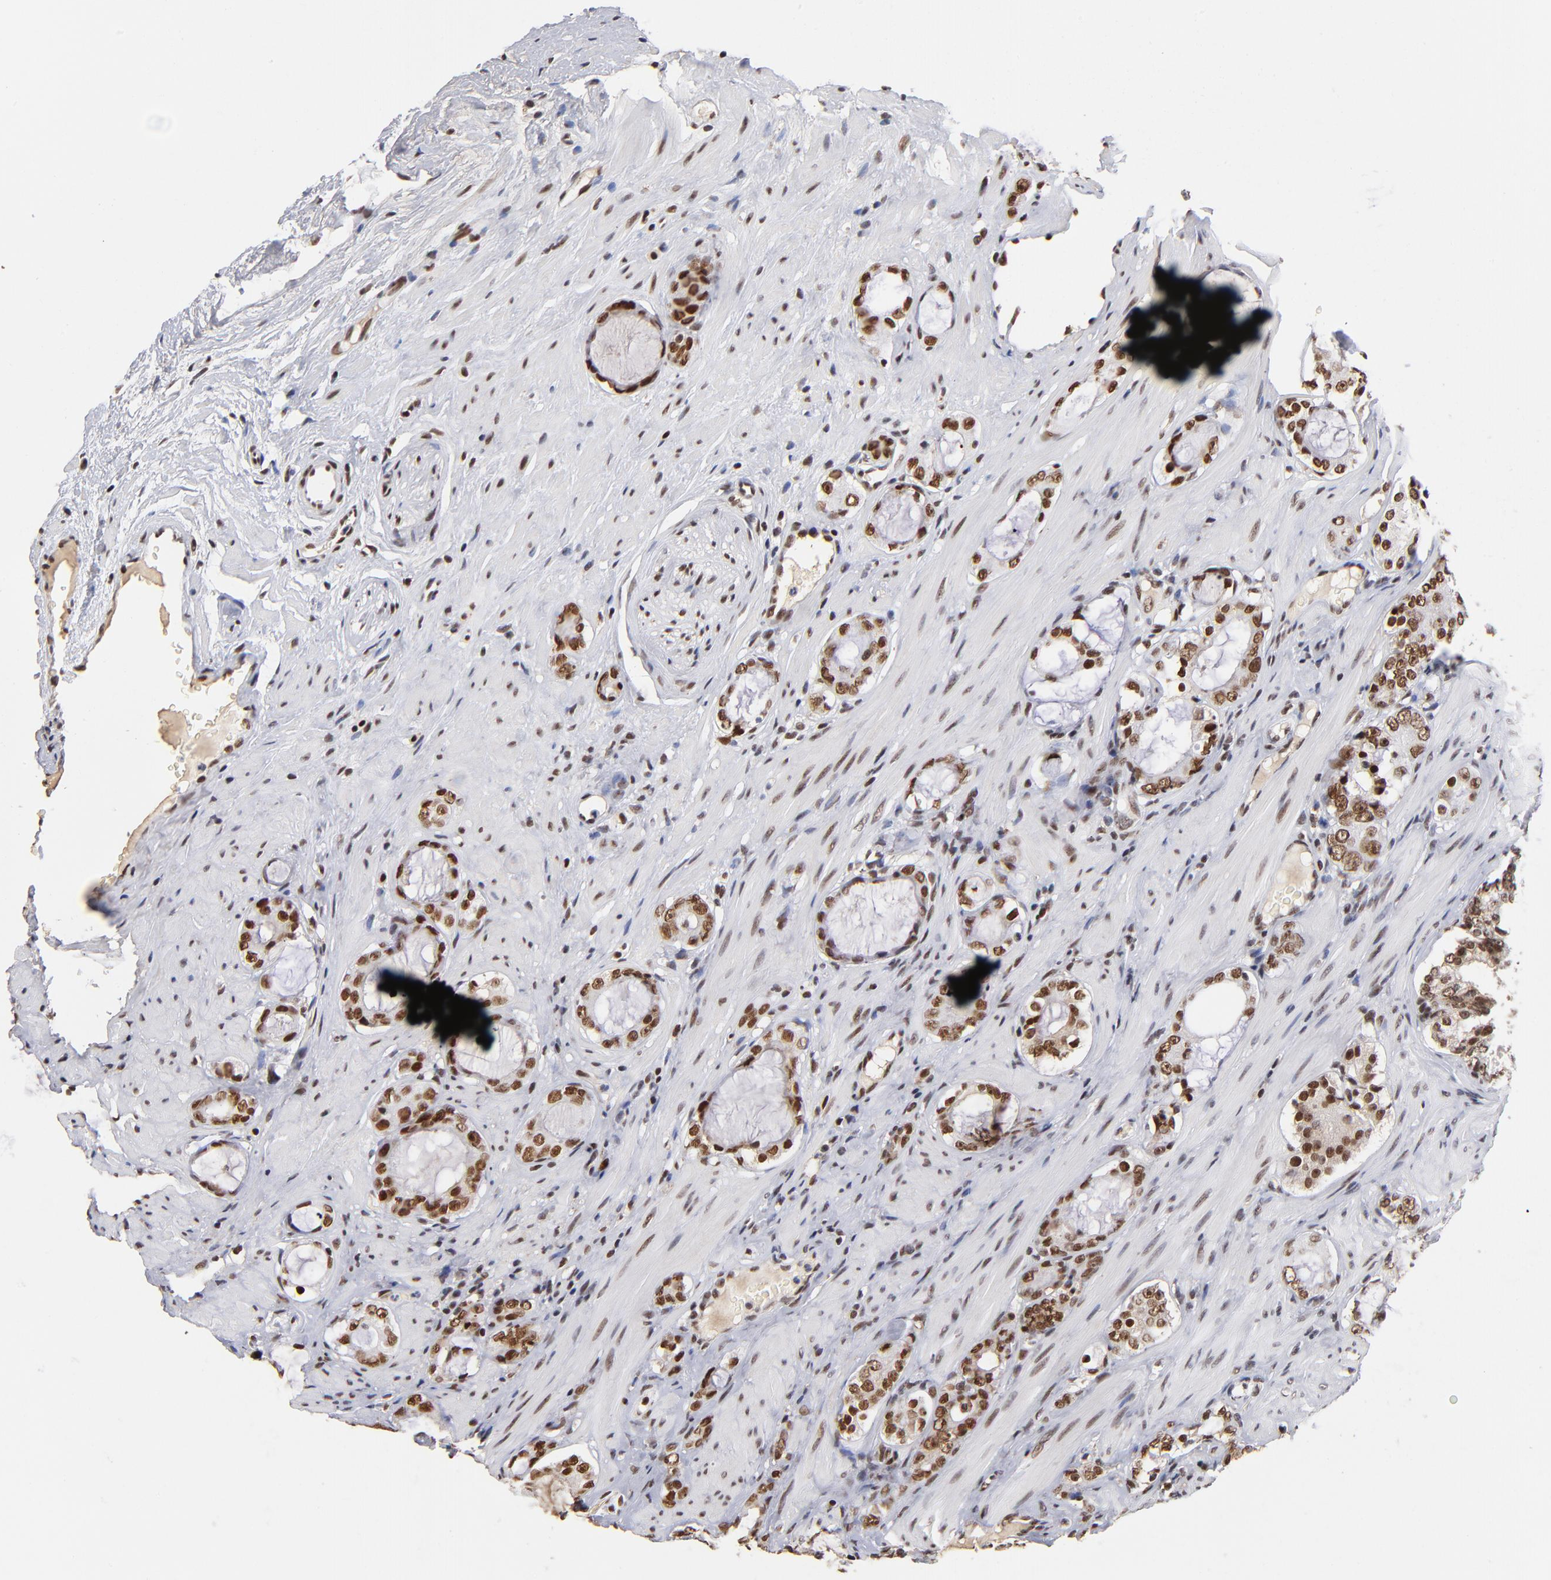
{"staining": {"intensity": "strong", "quantity": ">75%", "location": "cytoplasmic/membranous,nuclear"}, "tissue": "prostate cancer", "cell_type": "Tumor cells", "image_type": "cancer", "snomed": [{"axis": "morphology", "description": "Adenocarcinoma, Medium grade"}, {"axis": "topography", "description": "Prostate"}], "caption": "Strong cytoplasmic/membranous and nuclear expression is identified in approximately >75% of tumor cells in prostate cancer.", "gene": "ZNF146", "patient": {"sex": "male", "age": 73}}